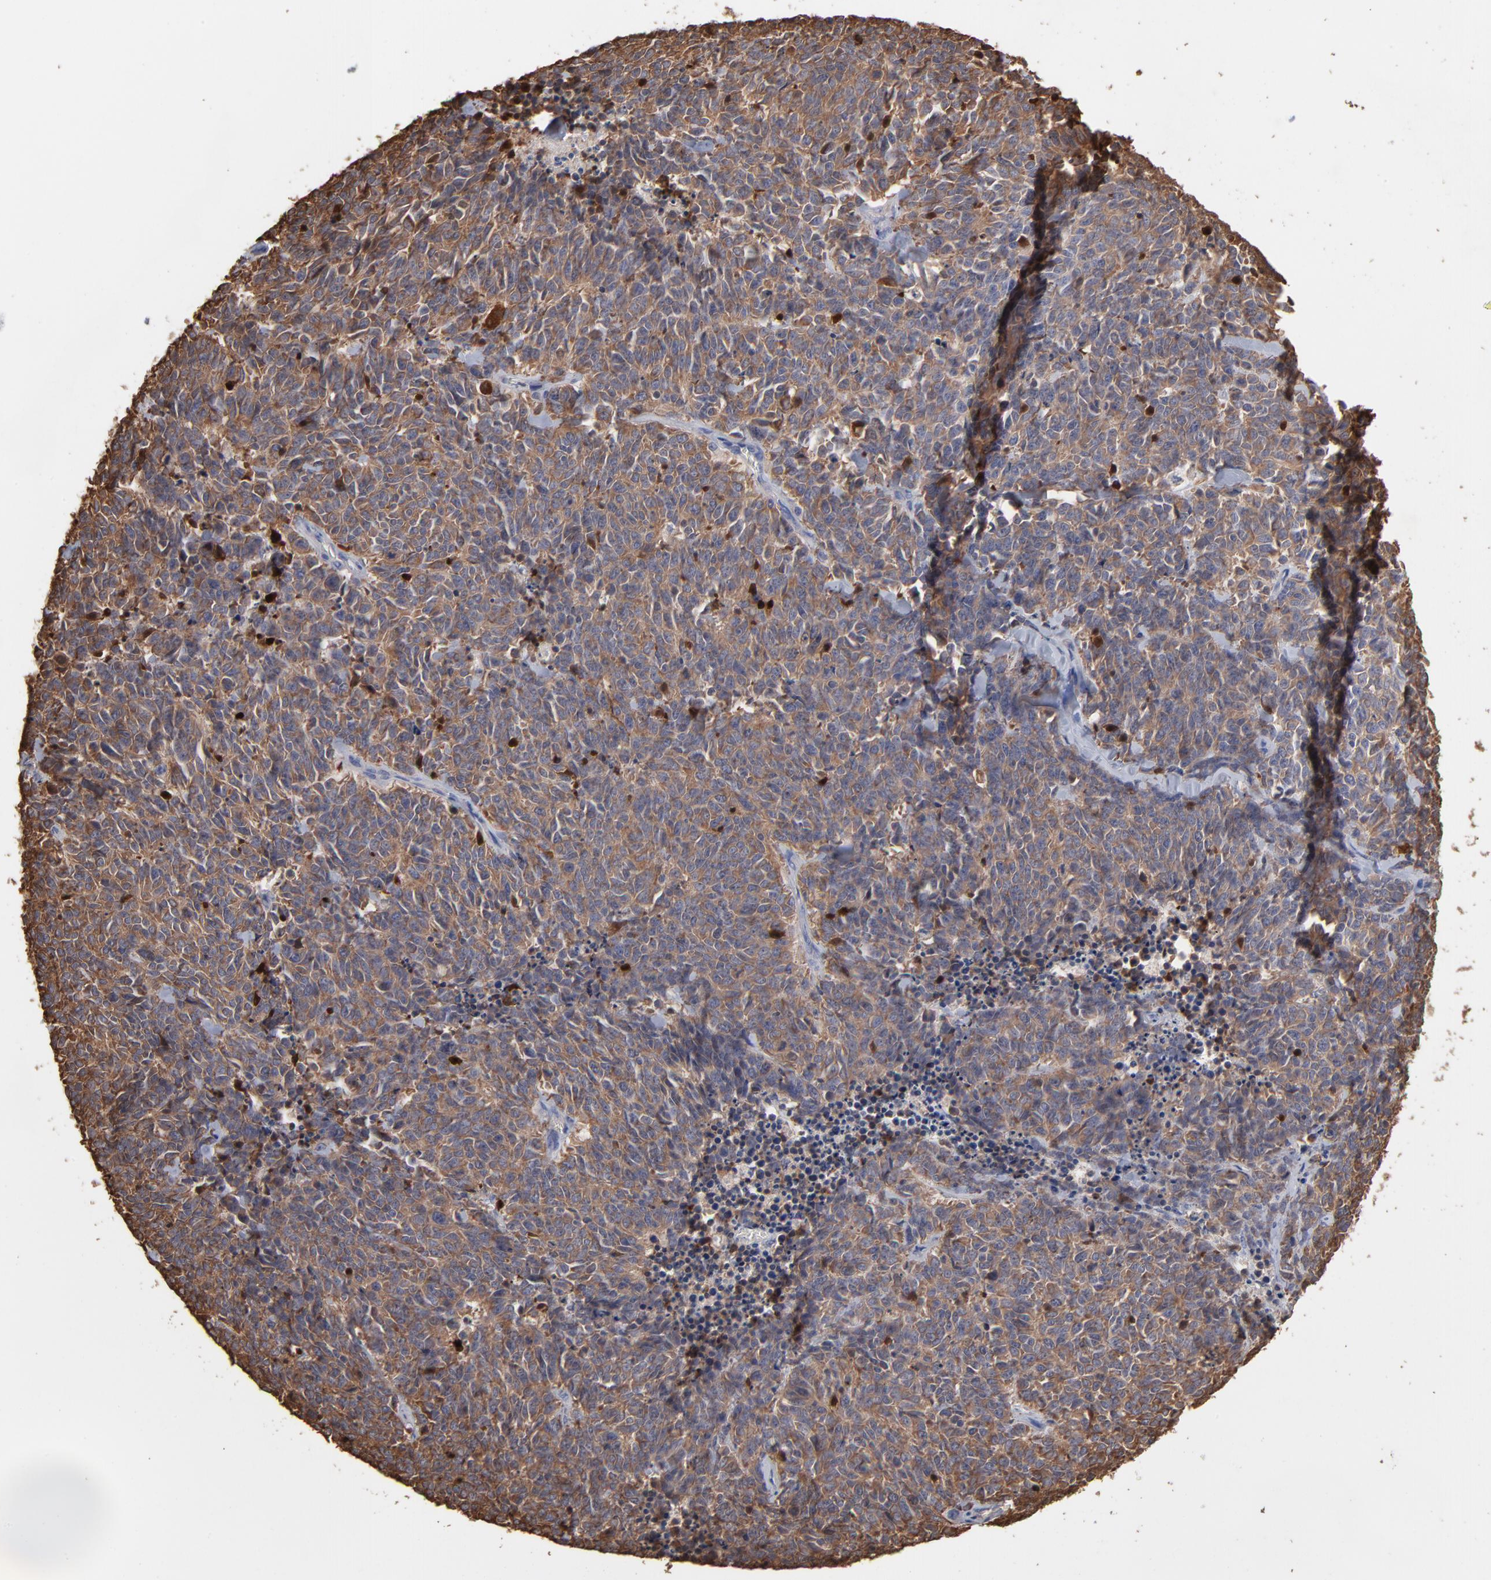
{"staining": {"intensity": "moderate", "quantity": ">75%", "location": "cytoplasmic/membranous"}, "tissue": "lung cancer", "cell_type": "Tumor cells", "image_type": "cancer", "snomed": [{"axis": "morphology", "description": "Neoplasm, malignant, NOS"}, {"axis": "topography", "description": "Lung"}], "caption": "Immunohistochemical staining of malignant neoplasm (lung) displays moderate cytoplasmic/membranous protein staining in about >75% of tumor cells.", "gene": "TANGO2", "patient": {"sex": "female", "age": 58}}